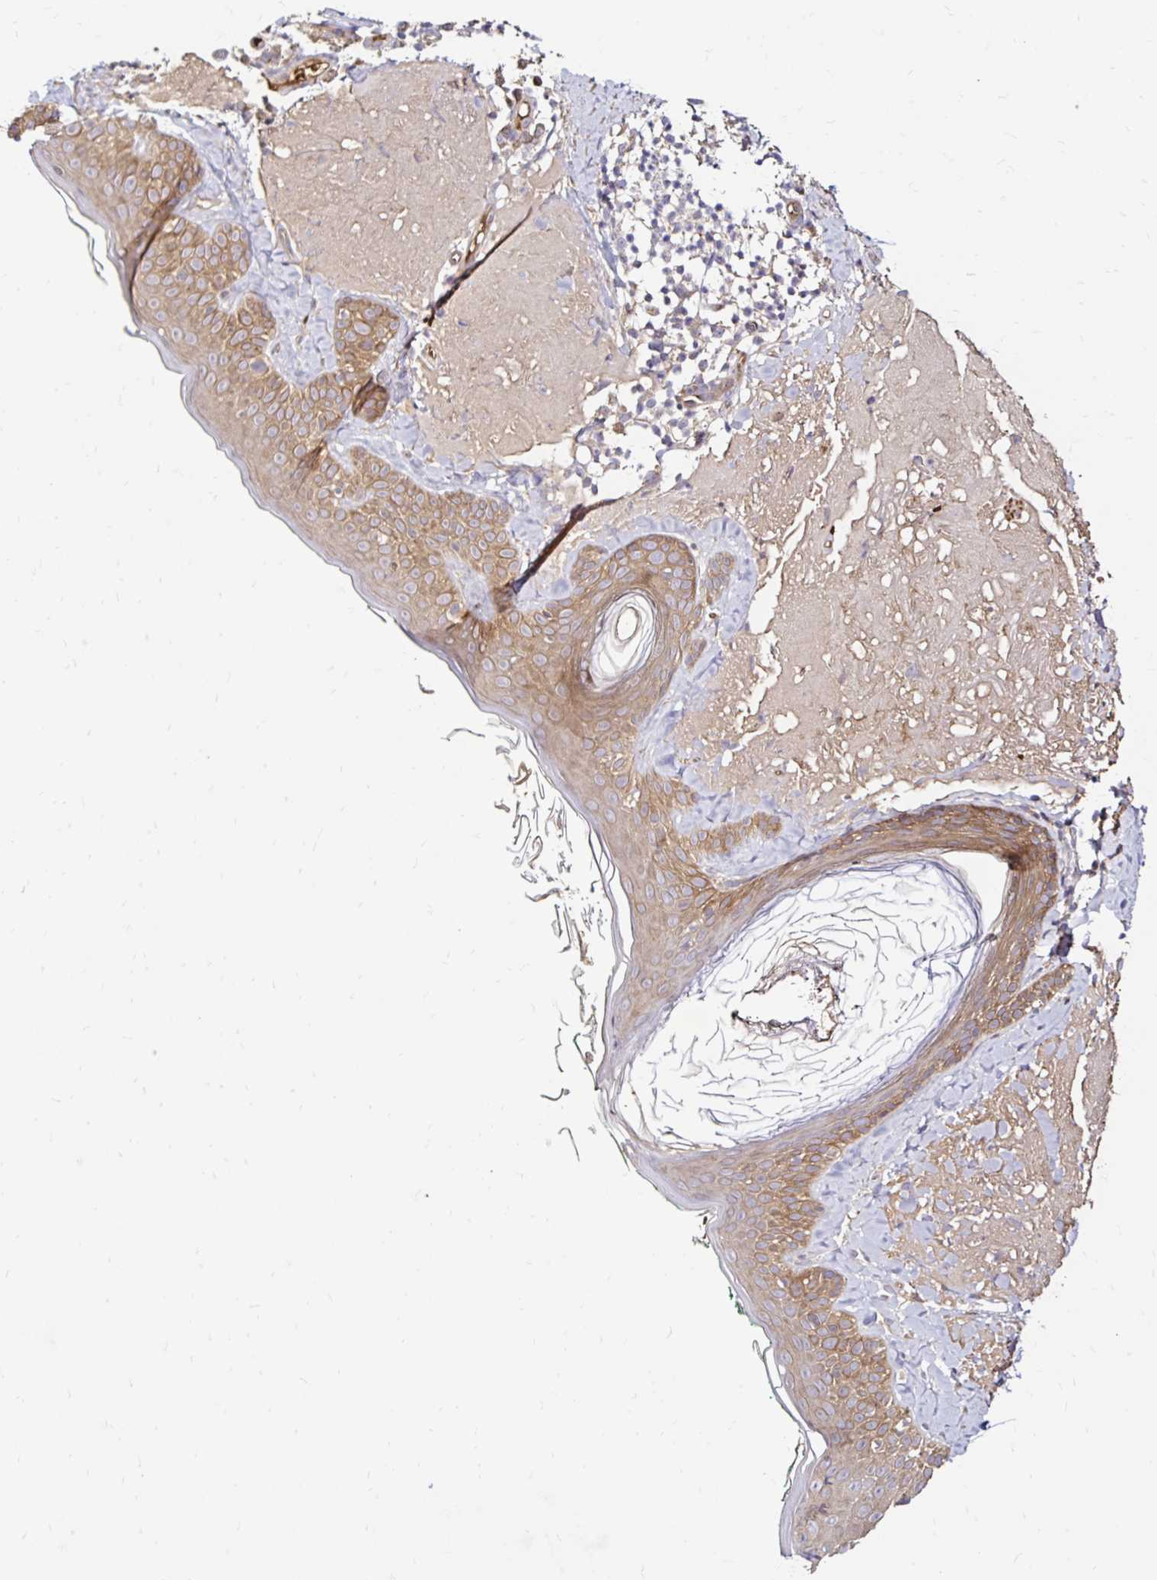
{"staining": {"intensity": "moderate", "quantity": "<25%", "location": "cytoplasmic/membranous"}, "tissue": "skin", "cell_type": "Fibroblasts", "image_type": "normal", "snomed": [{"axis": "morphology", "description": "Normal tissue, NOS"}, {"axis": "topography", "description": "Skin"}], "caption": "IHC of unremarkable skin reveals low levels of moderate cytoplasmic/membranous expression in approximately <25% of fibroblasts.", "gene": "ARHGEF37", "patient": {"sex": "male", "age": 73}}